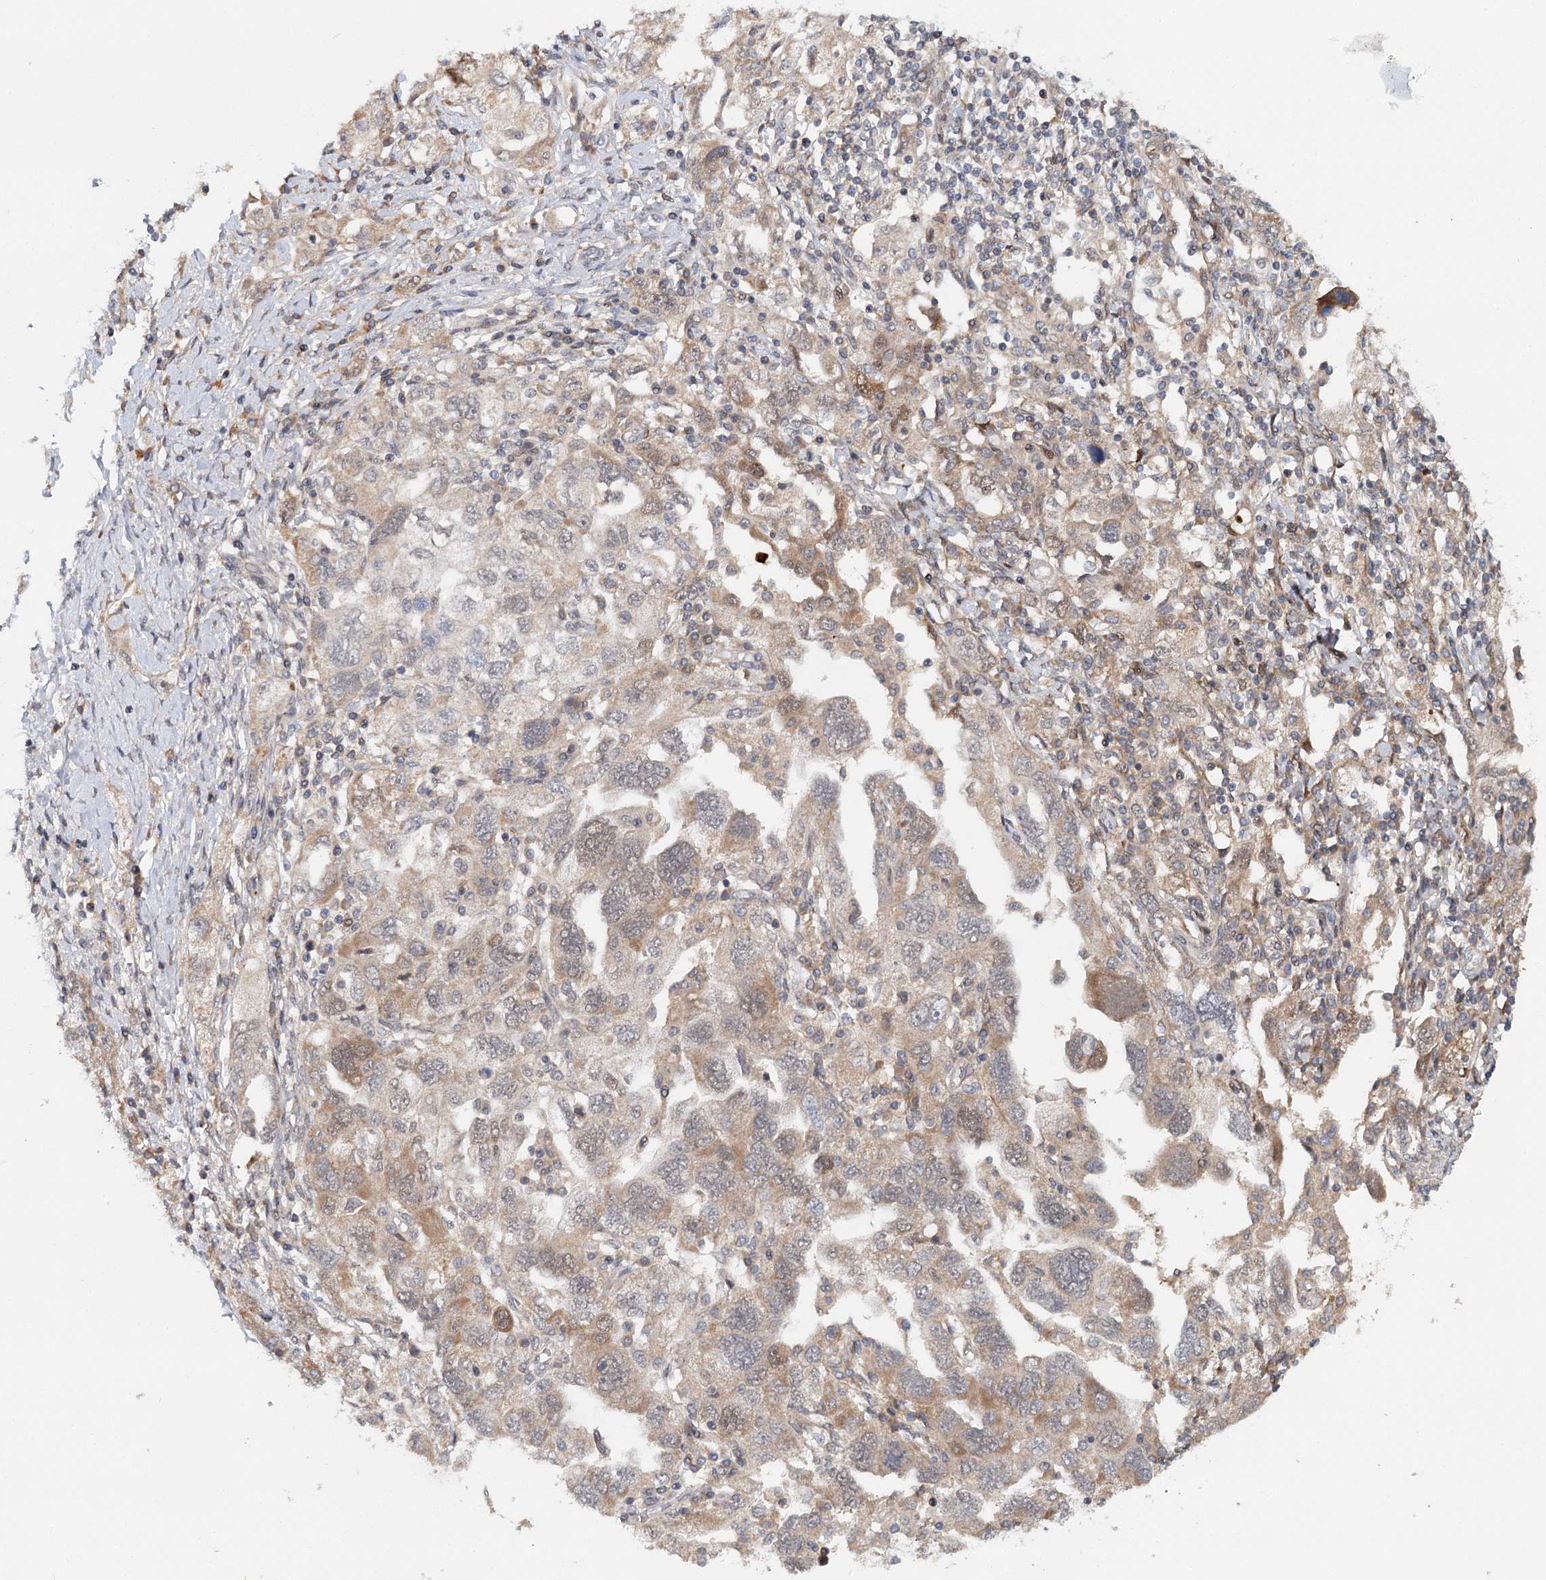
{"staining": {"intensity": "moderate", "quantity": "<25%", "location": "cytoplasmic/membranous"}, "tissue": "ovarian cancer", "cell_type": "Tumor cells", "image_type": "cancer", "snomed": [{"axis": "morphology", "description": "Carcinoma, NOS"}, {"axis": "morphology", "description": "Cystadenocarcinoma, serous, NOS"}, {"axis": "topography", "description": "Ovary"}], "caption": "Brown immunohistochemical staining in human ovarian cancer (carcinoma) shows moderate cytoplasmic/membranous staining in about <25% of tumor cells.", "gene": "AP3B1", "patient": {"sex": "female", "age": 69}}